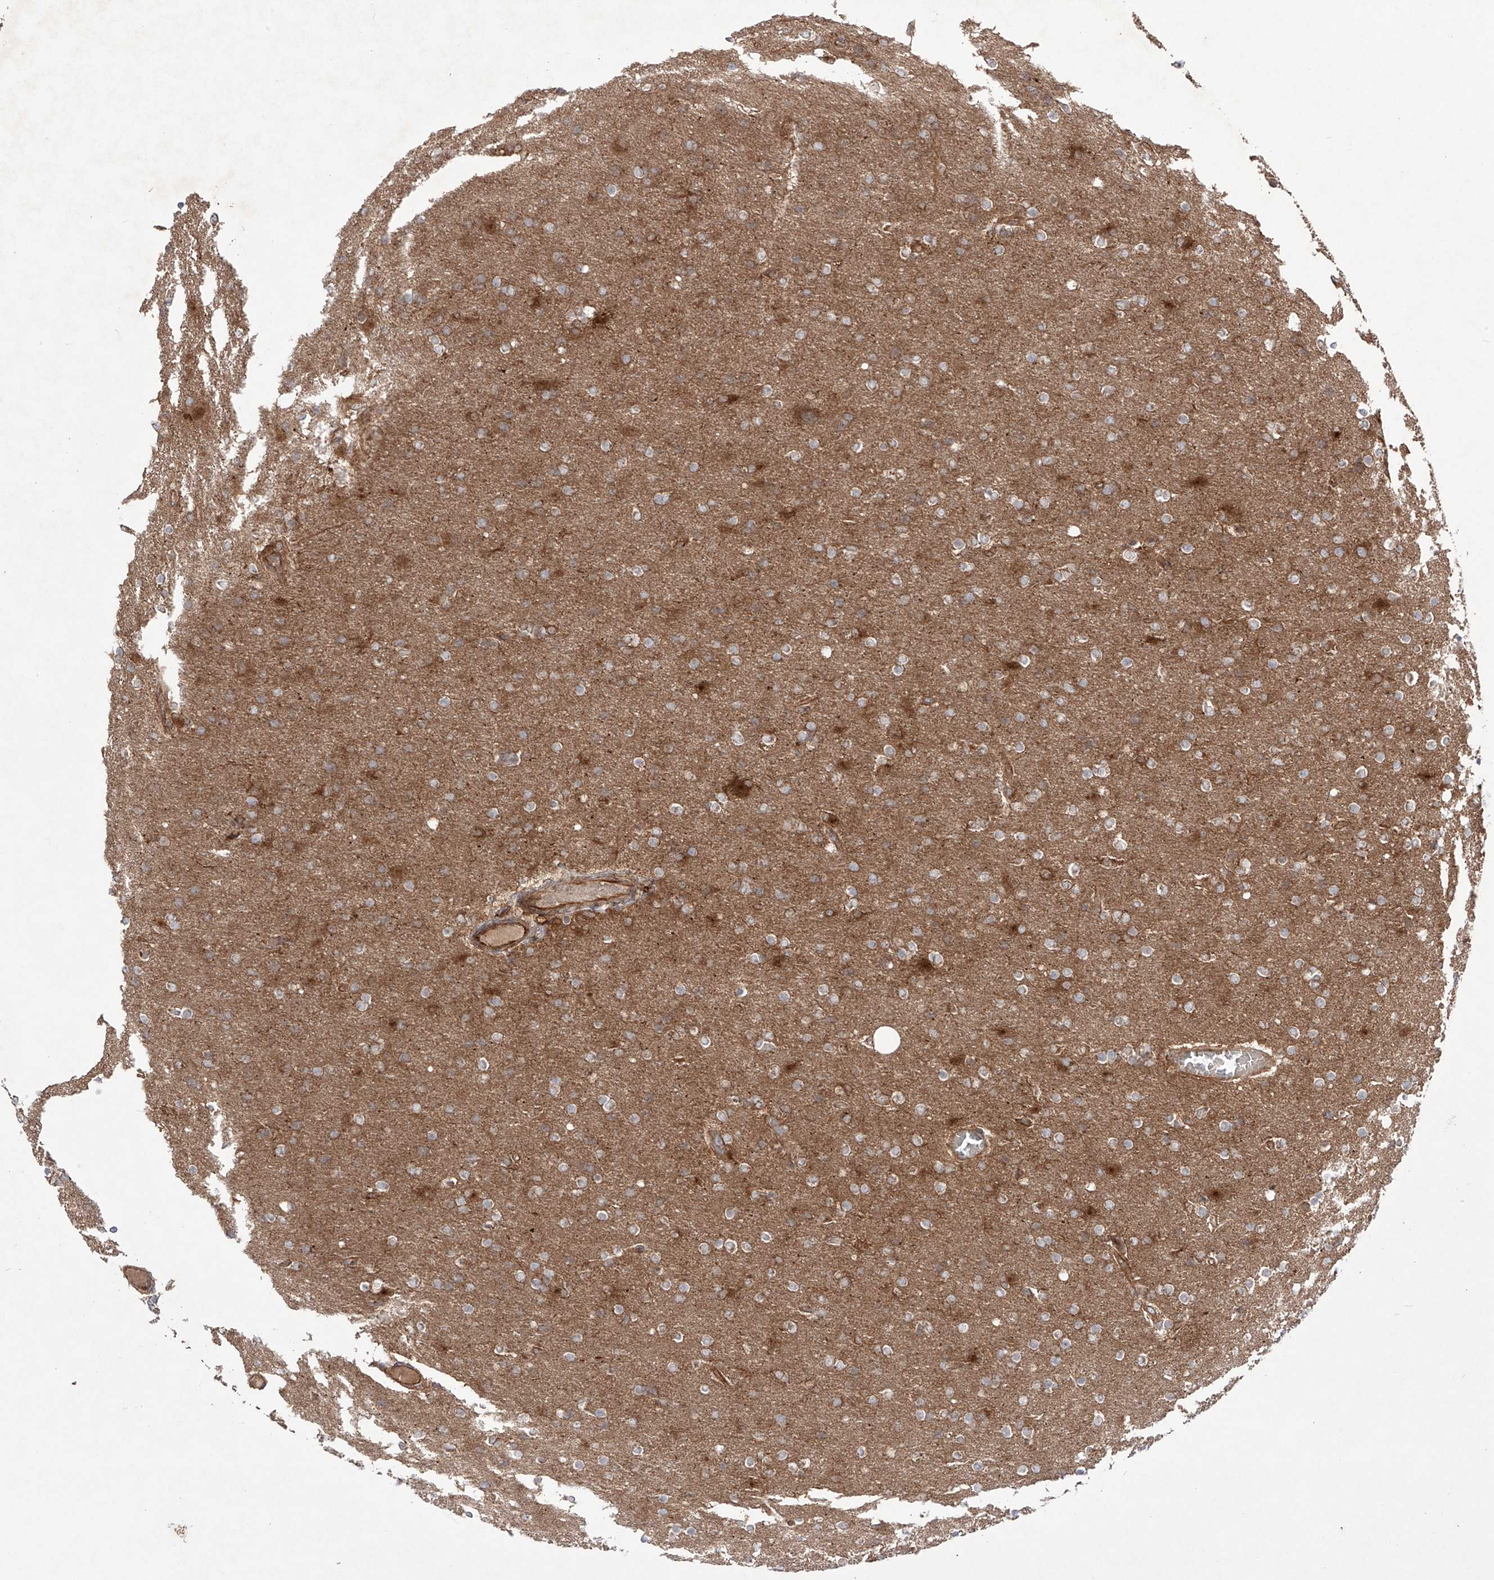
{"staining": {"intensity": "negative", "quantity": "none", "location": "none"}, "tissue": "glioma", "cell_type": "Tumor cells", "image_type": "cancer", "snomed": [{"axis": "morphology", "description": "Glioma, malignant, High grade"}, {"axis": "topography", "description": "Cerebral cortex"}], "caption": "Glioma was stained to show a protein in brown. There is no significant positivity in tumor cells.", "gene": "YKT6", "patient": {"sex": "female", "age": 36}}